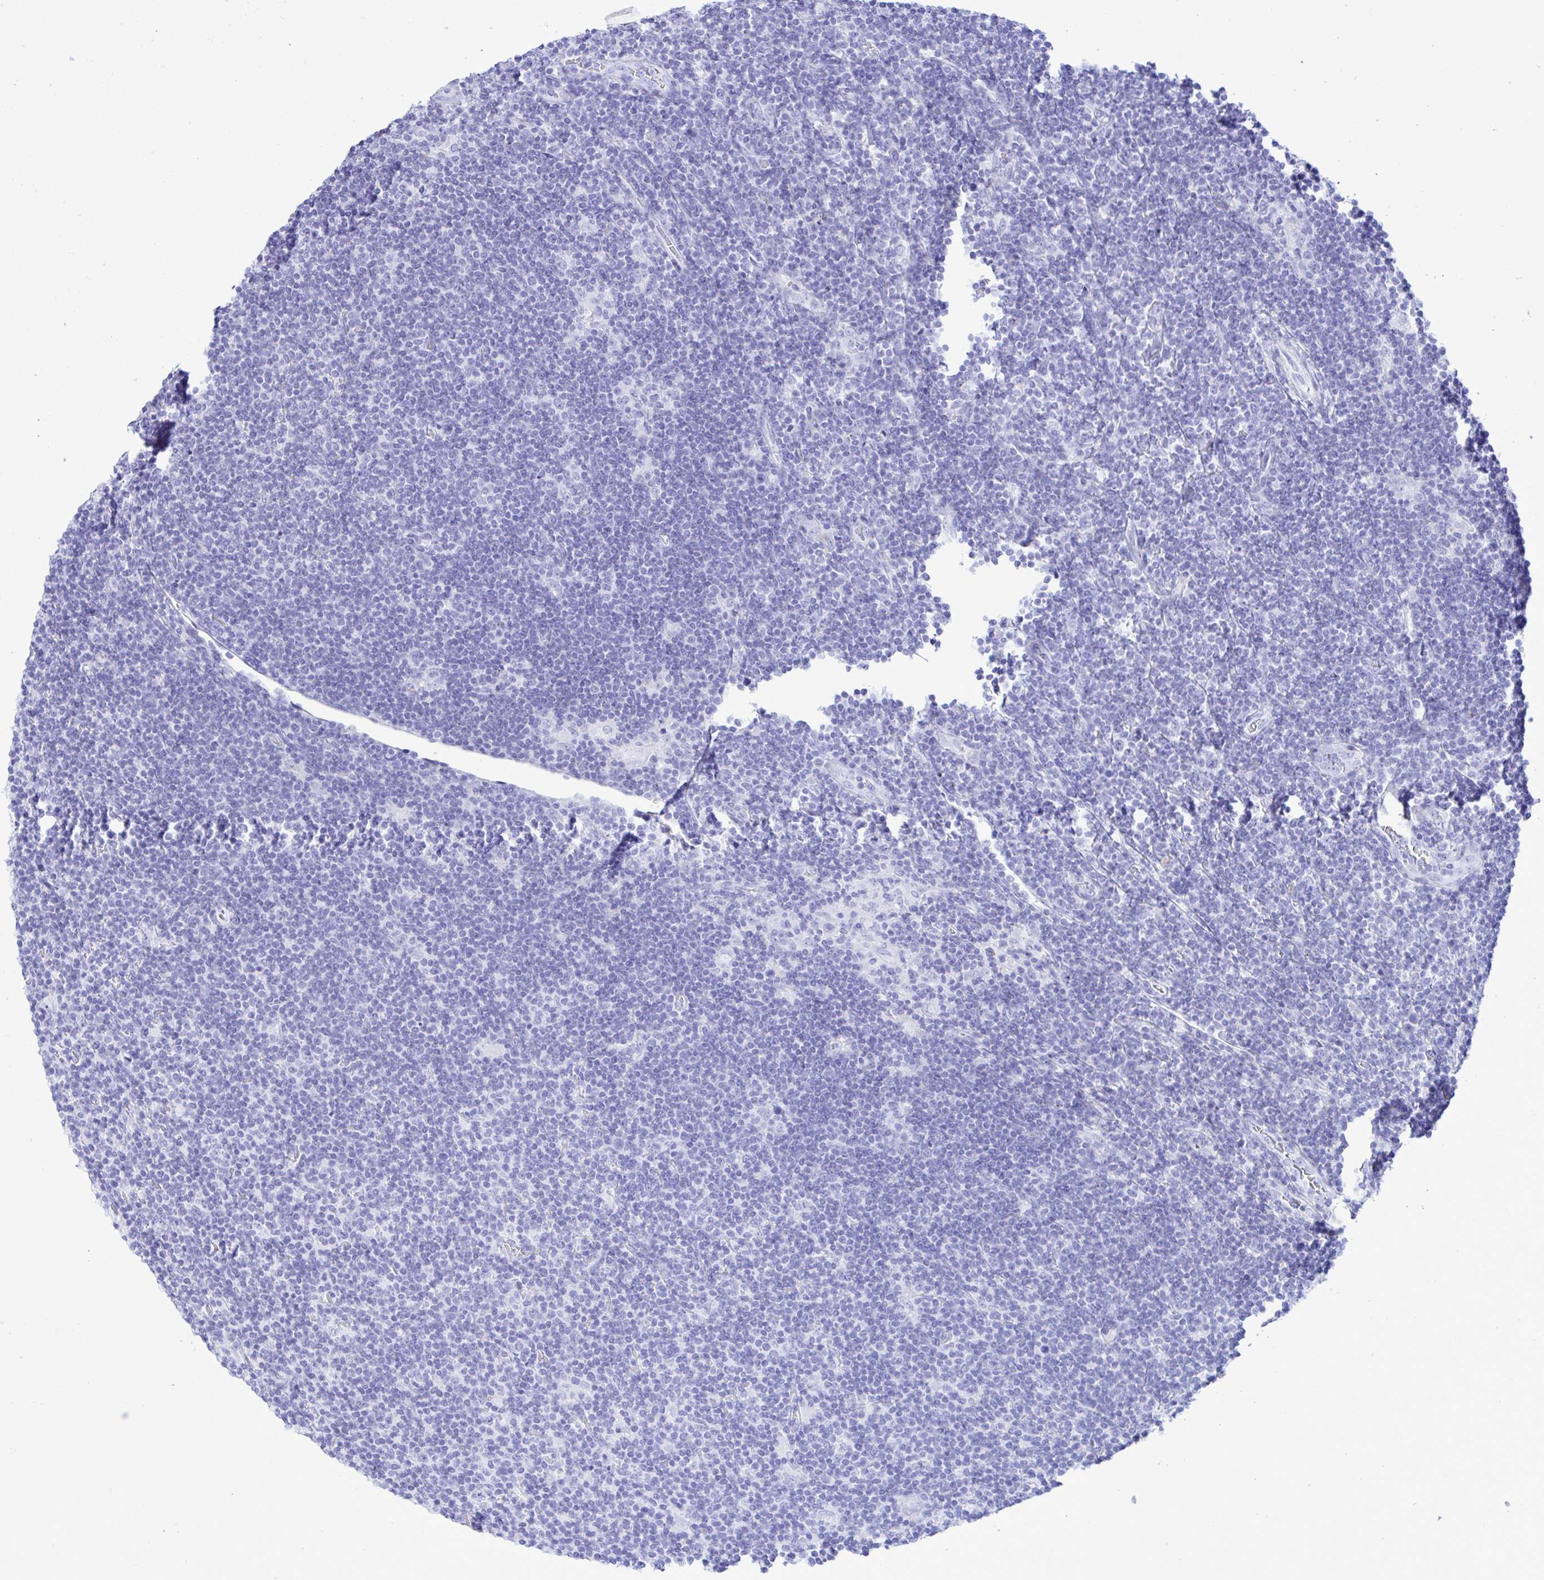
{"staining": {"intensity": "negative", "quantity": "none", "location": "none"}, "tissue": "lymphoma", "cell_type": "Tumor cells", "image_type": "cancer", "snomed": [{"axis": "morphology", "description": "Hodgkin's disease, NOS"}, {"axis": "topography", "description": "Lymph node"}], "caption": "The IHC photomicrograph has no significant expression in tumor cells of lymphoma tissue.", "gene": "SELENOV", "patient": {"sex": "male", "age": 40}}